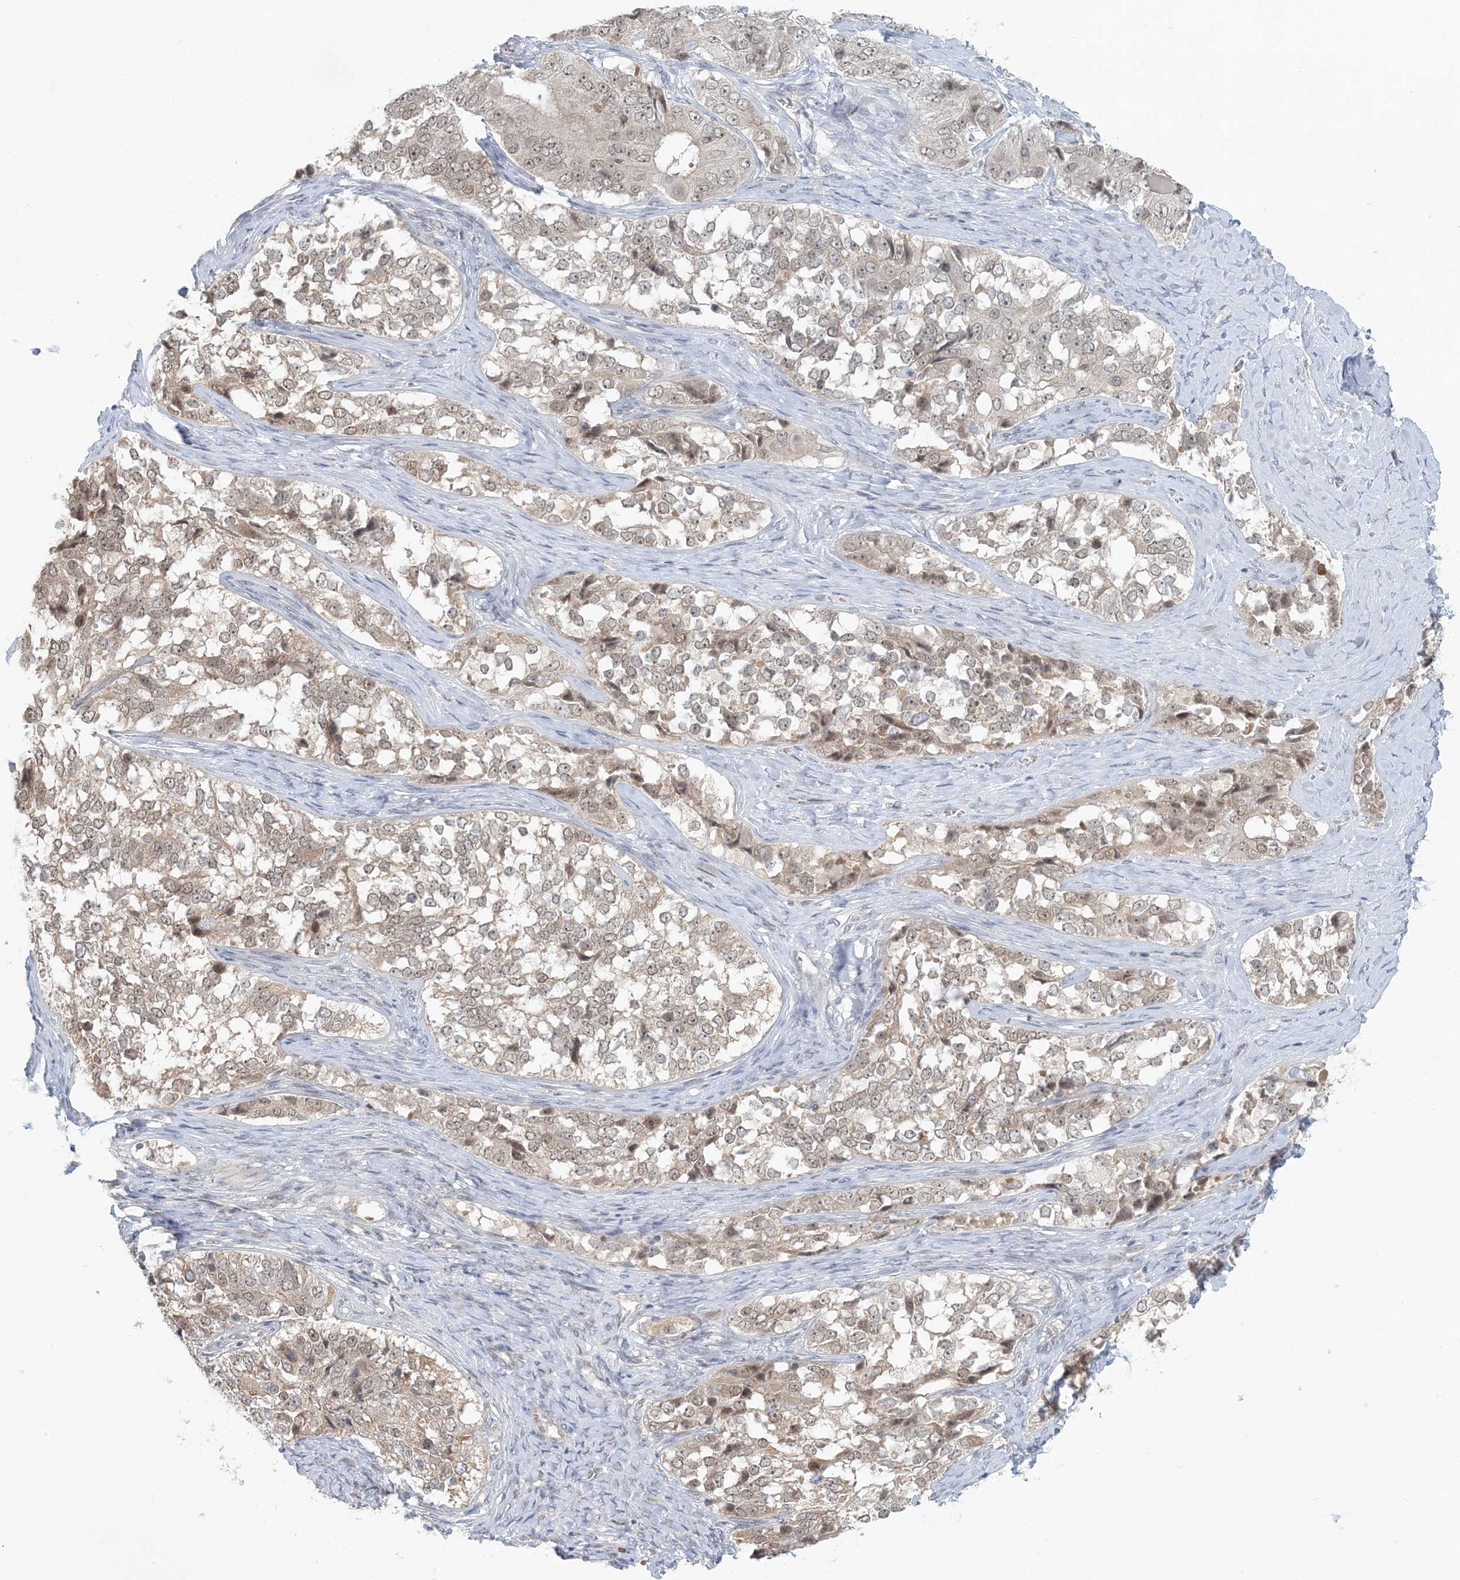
{"staining": {"intensity": "weak", "quantity": ">75%", "location": "cytoplasmic/membranous,nuclear"}, "tissue": "ovarian cancer", "cell_type": "Tumor cells", "image_type": "cancer", "snomed": [{"axis": "morphology", "description": "Carcinoma, endometroid"}, {"axis": "topography", "description": "Ovary"}], "caption": "Immunohistochemical staining of human ovarian cancer shows weak cytoplasmic/membranous and nuclear protein staining in approximately >75% of tumor cells. (DAB IHC with brightfield microscopy, high magnification).", "gene": "OBI1", "patient": {"sex": "female", "age": 51}}